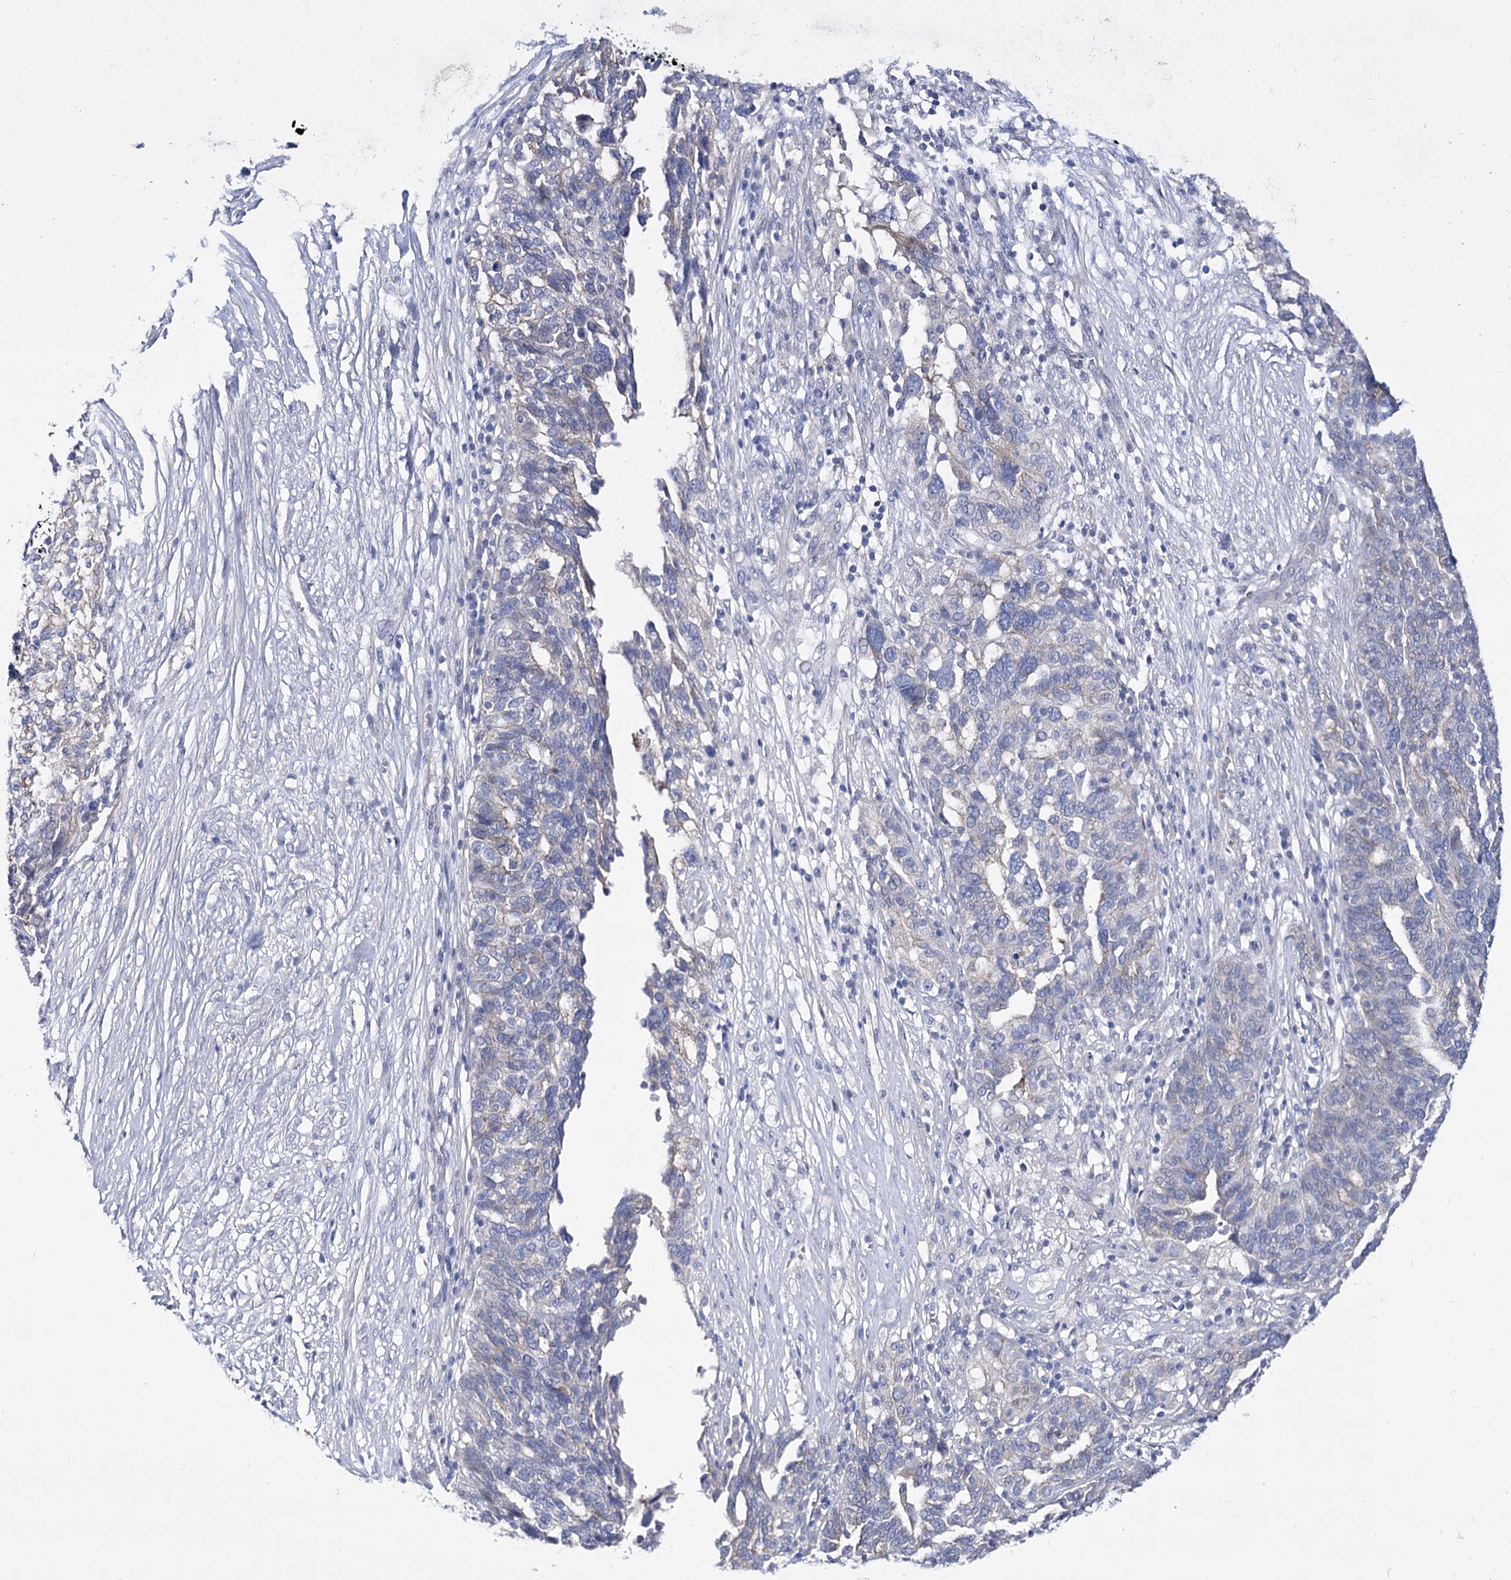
{"staining": {"intensity": "negative", "quantity": "none", "location": "none"}, "tissue": "ovarian cancer", "cell_type": "Tumor cells", "image_type": "cancer", "snomed": [{"axis": "morphology", "description": "Cystadenocarcinoma, serous, NOS"}, {"axis": "topography", "description": "Ovary"}], "caption": "Immunohistochemical staining of ovarian cancer reveals no significant staining in tumor cells. Brightfield microscopy of immunohistochemistry stained with DAB (brown) and hematoxylin (blue), captured at high magnification.", "gene": "LRRC34", "patient": {"sex": "female", "age": 59}}